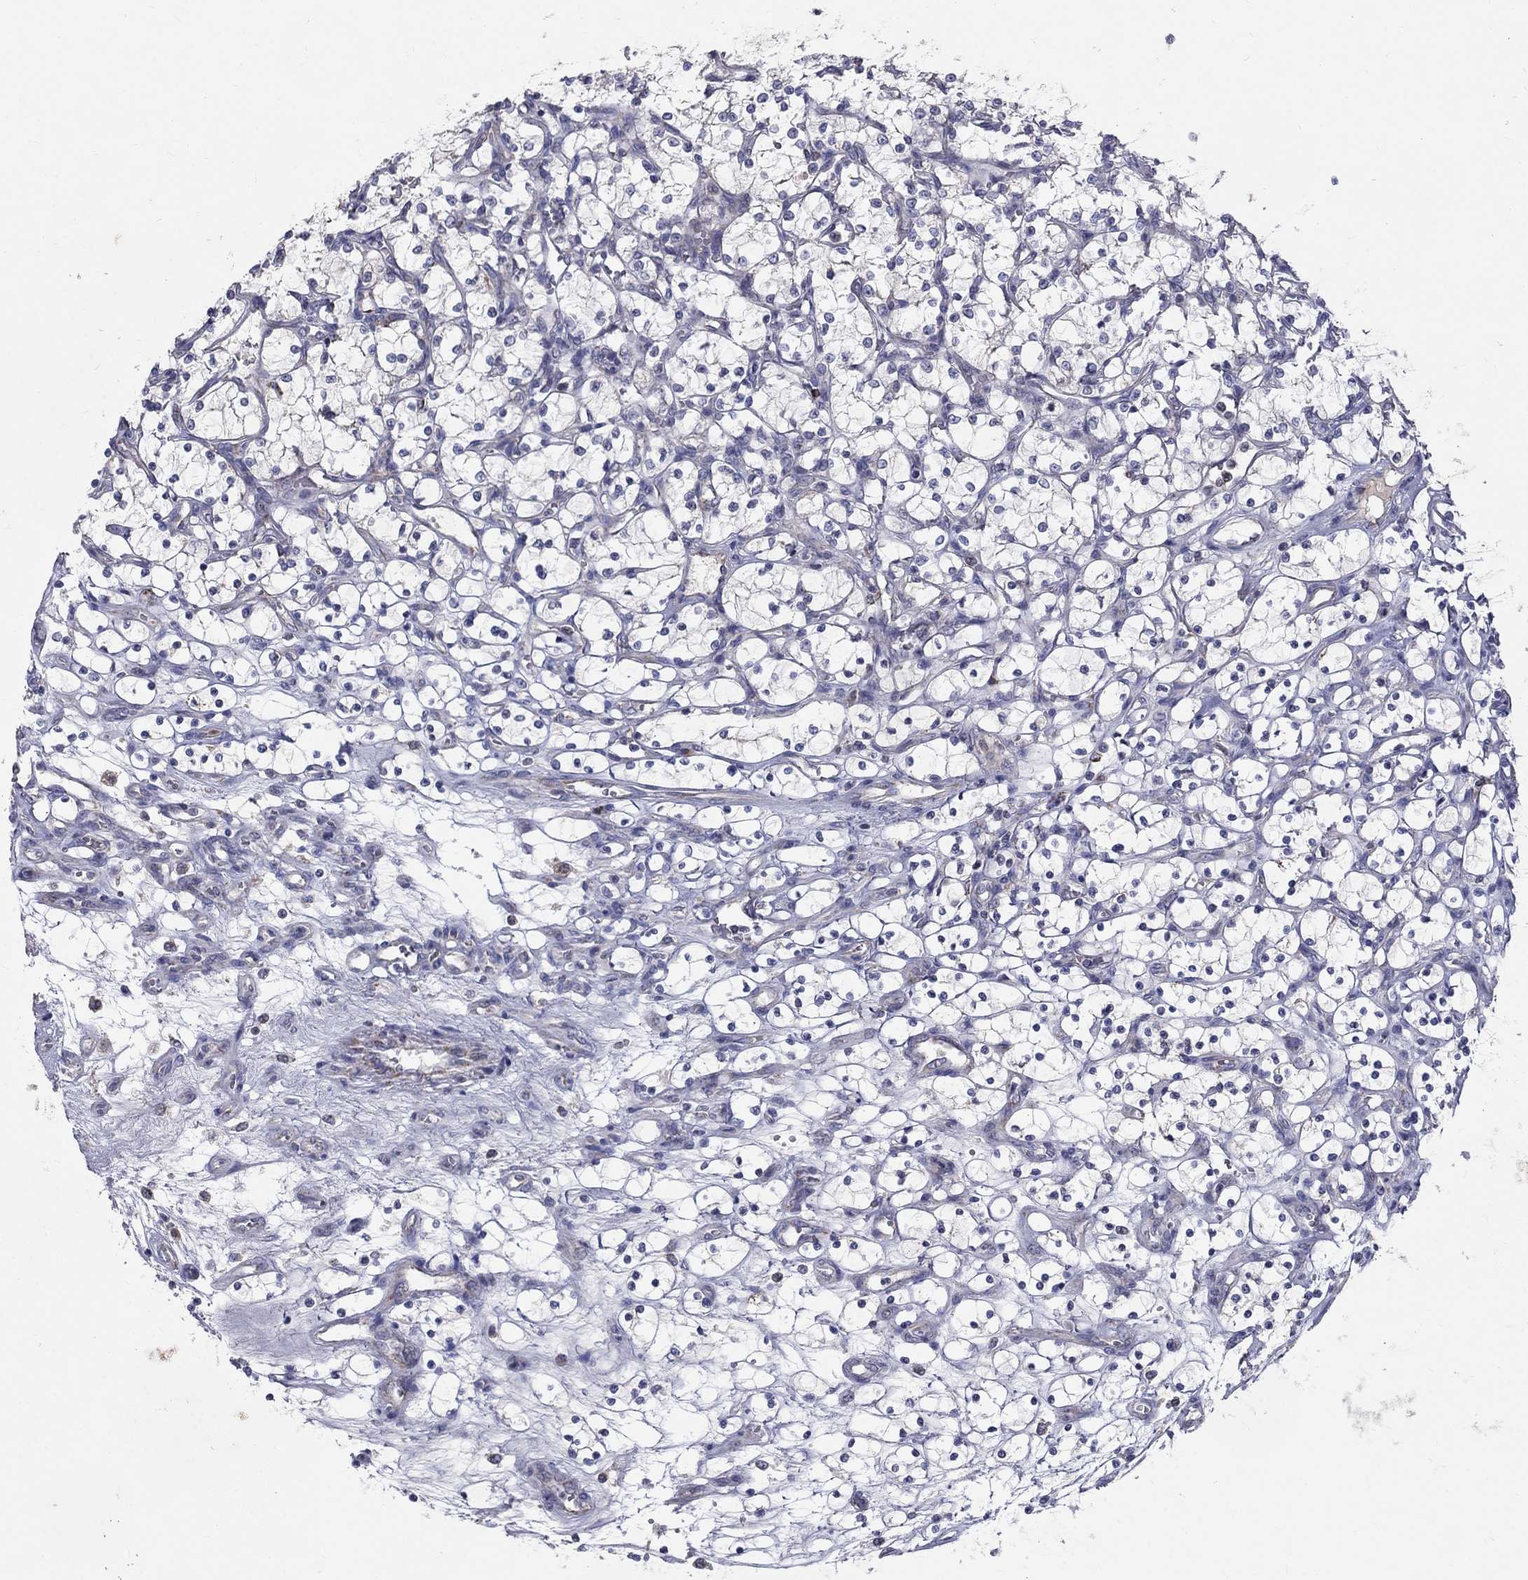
{"staining": {"intensity": "negative", "quantity": "none", "location": "none"}, "tissue": "renal cancer", "cell_type": "Tumor cells", "image_type": "cancer", "snomed": [{"axis": "morphology", "description": "Adenocarcinoma, NOS"}, {"axis": "topography", "description": "Kidney"}], "caption": "DAB immunohistochemical staining of adenocarcinoma (renal) displays no significant positivity in tumor cells.", "gene": "SLC4A10", "patient": {"sex": "female", "age": 69}}